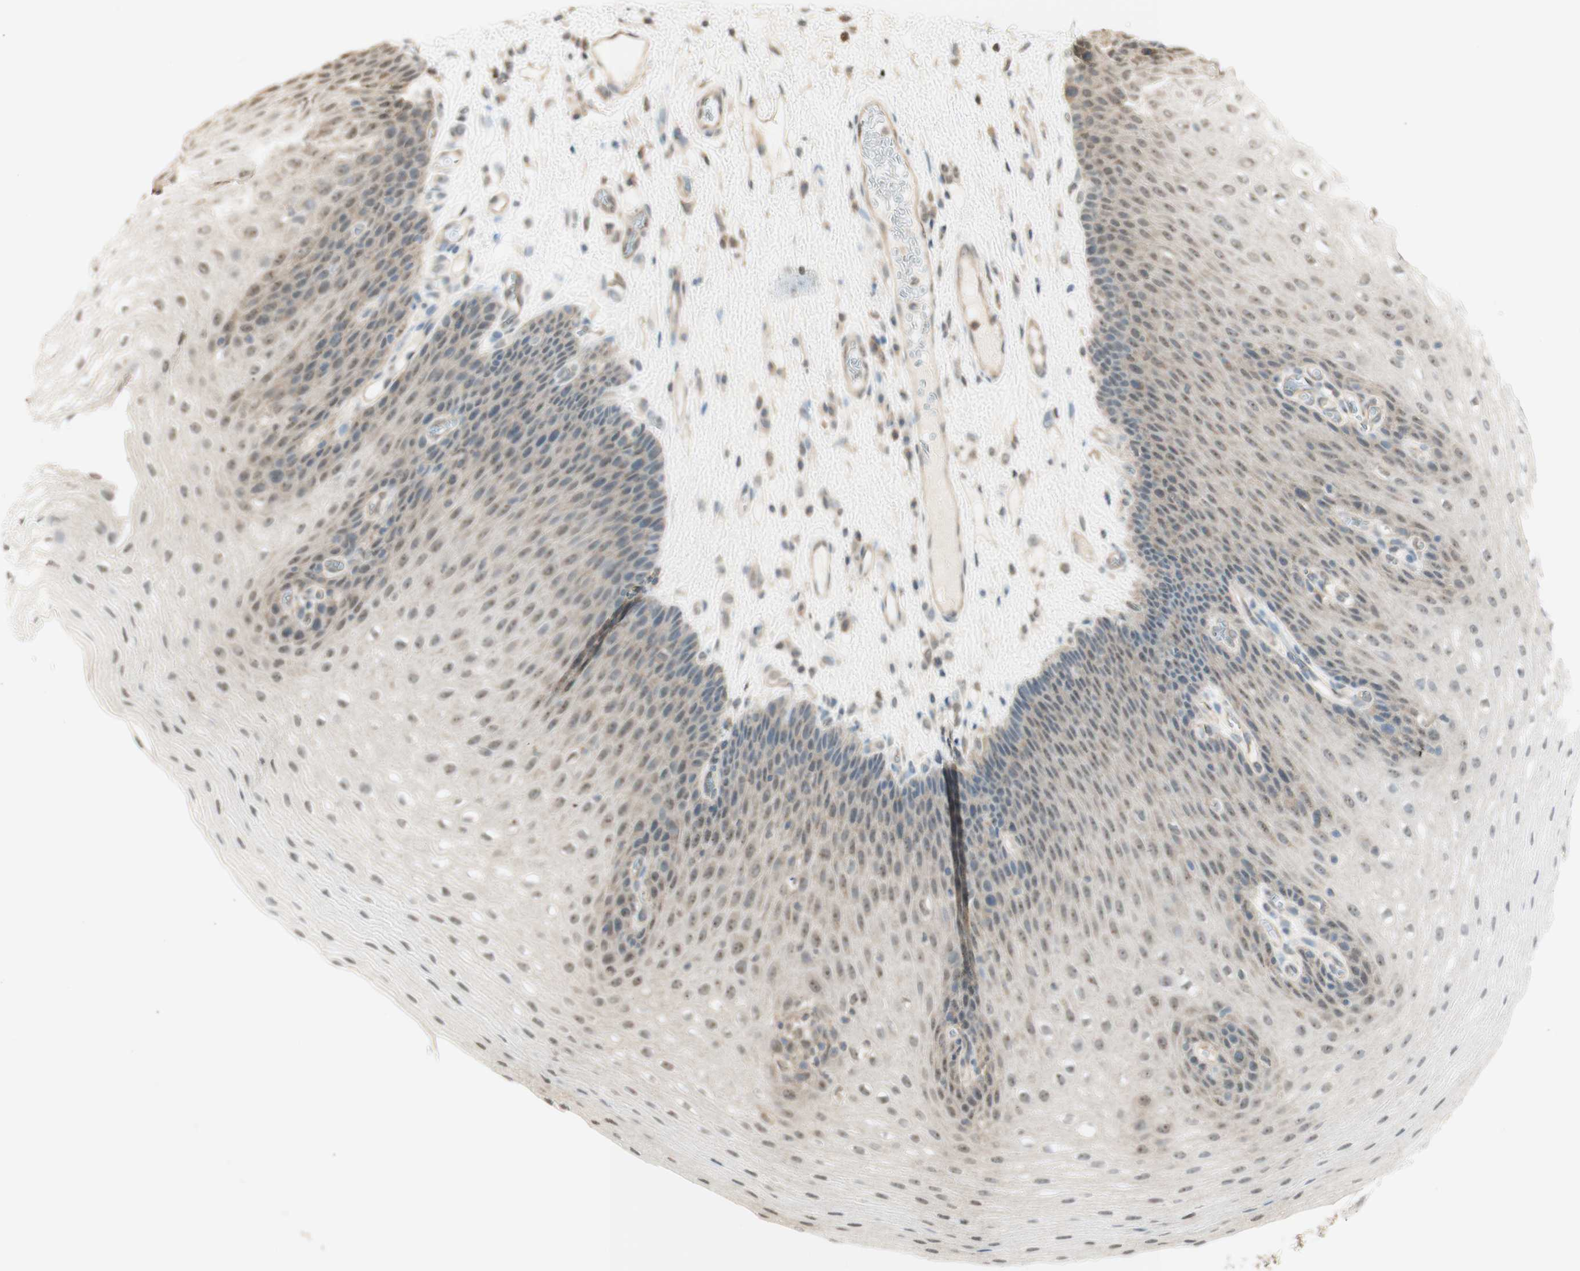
{"staining": {"intensity": "weak", "quantity": "25%-75%", "location": "nuclear"}, "tissue": "esophagus", "cell_type": "Squamous epithelial cells", "image_type": "normal", "snomed": [{"axis": "morphology", "description": "Normal tissue, NOS"}, {"axis": "topography", "description": "Esophagus"}], "caption": "This is a histology image of IHC staining of normal esophagus, which shows weak expression in the nuclear of squamous epithelial cells.", "gene": "SPINT2", "patient": {"sex": "male", "age": 48}}